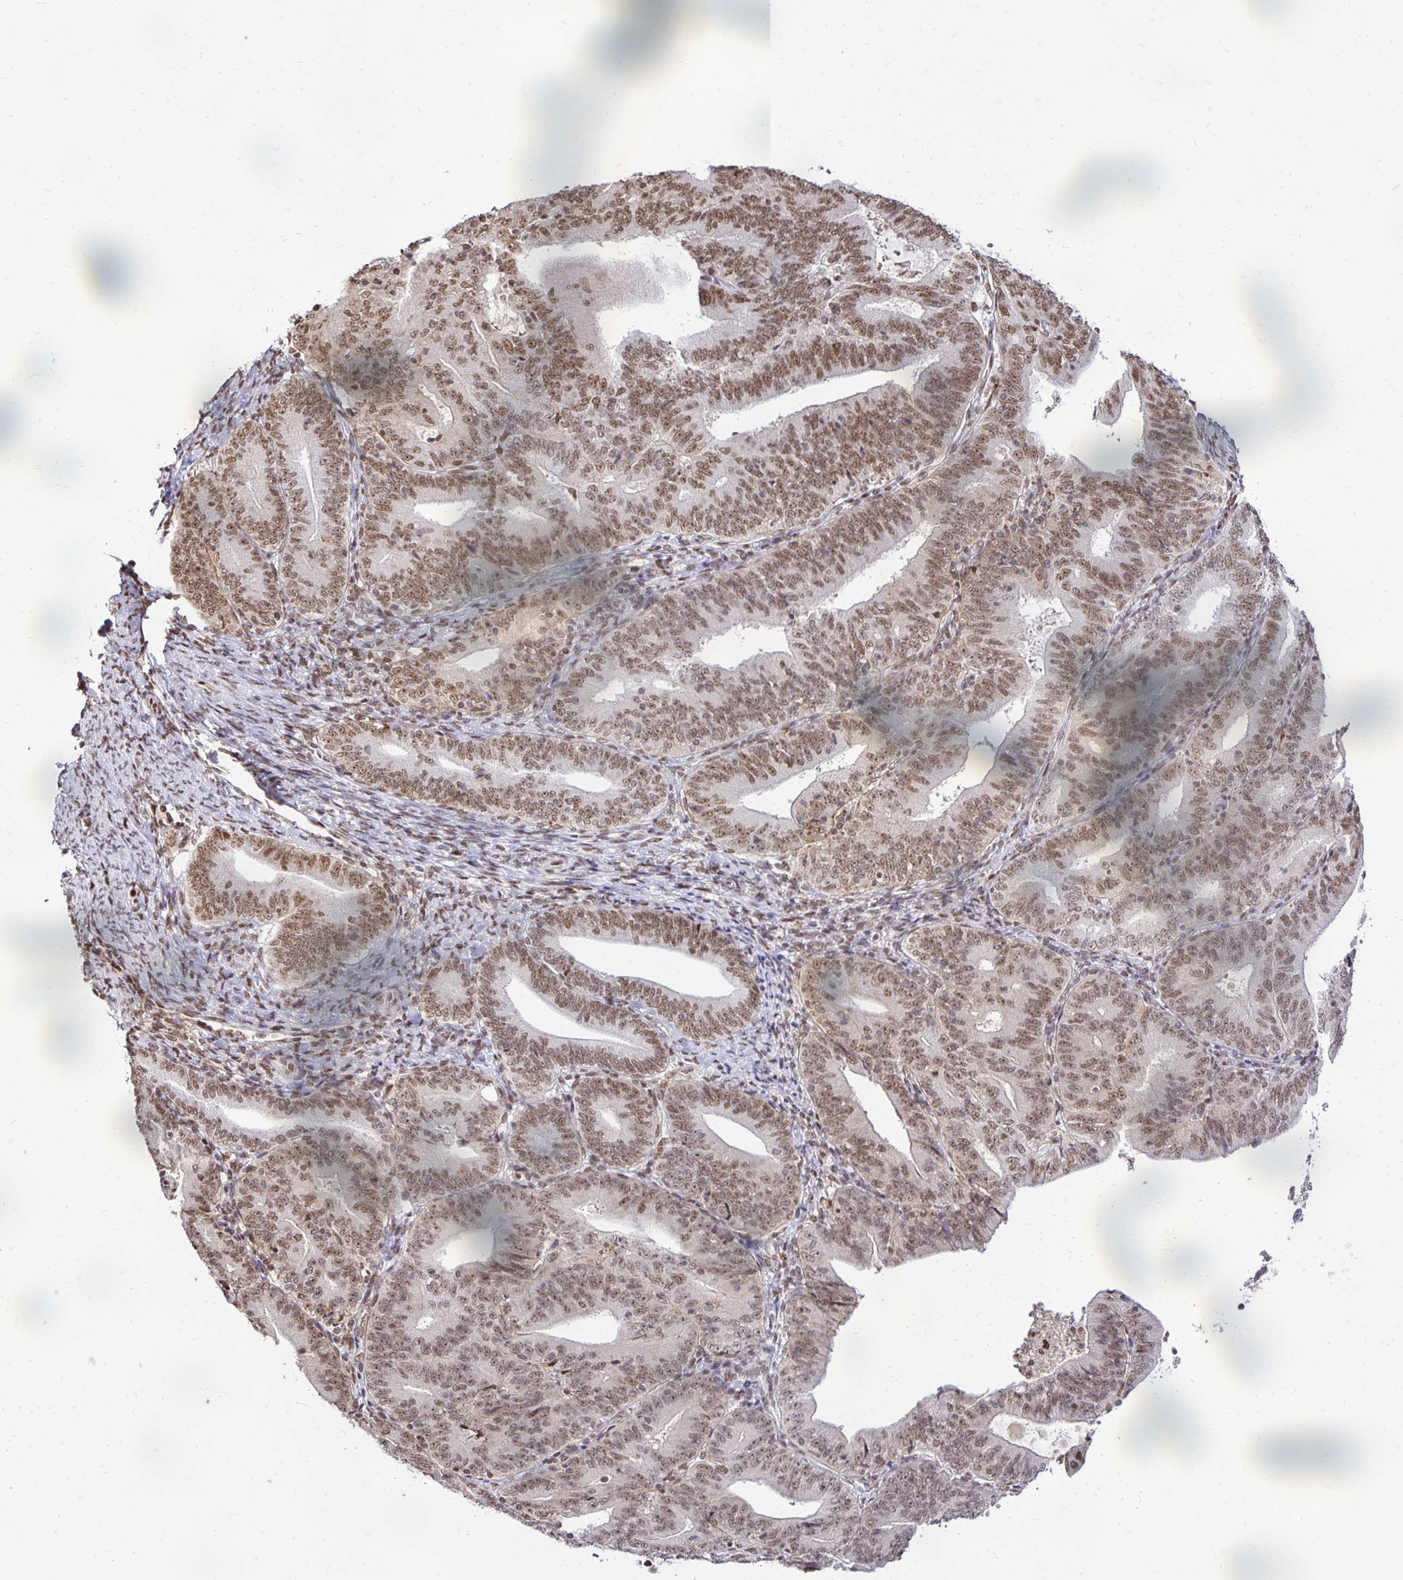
{"staining": {"intensity": "moderate", "quantity": ">75%", "location": "nuclear"}, "tissue": "endometrial cancer", "cell_type": "Tumor cells", "image_type": "cancer", "snomed": [{"axis": "morphology", "description": "Adenocarcinoma, NOS"}, {"axis": "topography", "description": "Endometrium"}], "caption": "Human adenocarcinoma (endometrial) stained with a protein marker reveals moderate staining in tumor cells.", "gene": "ZNF579", "patient": {"sex": "female", "age": 70}}